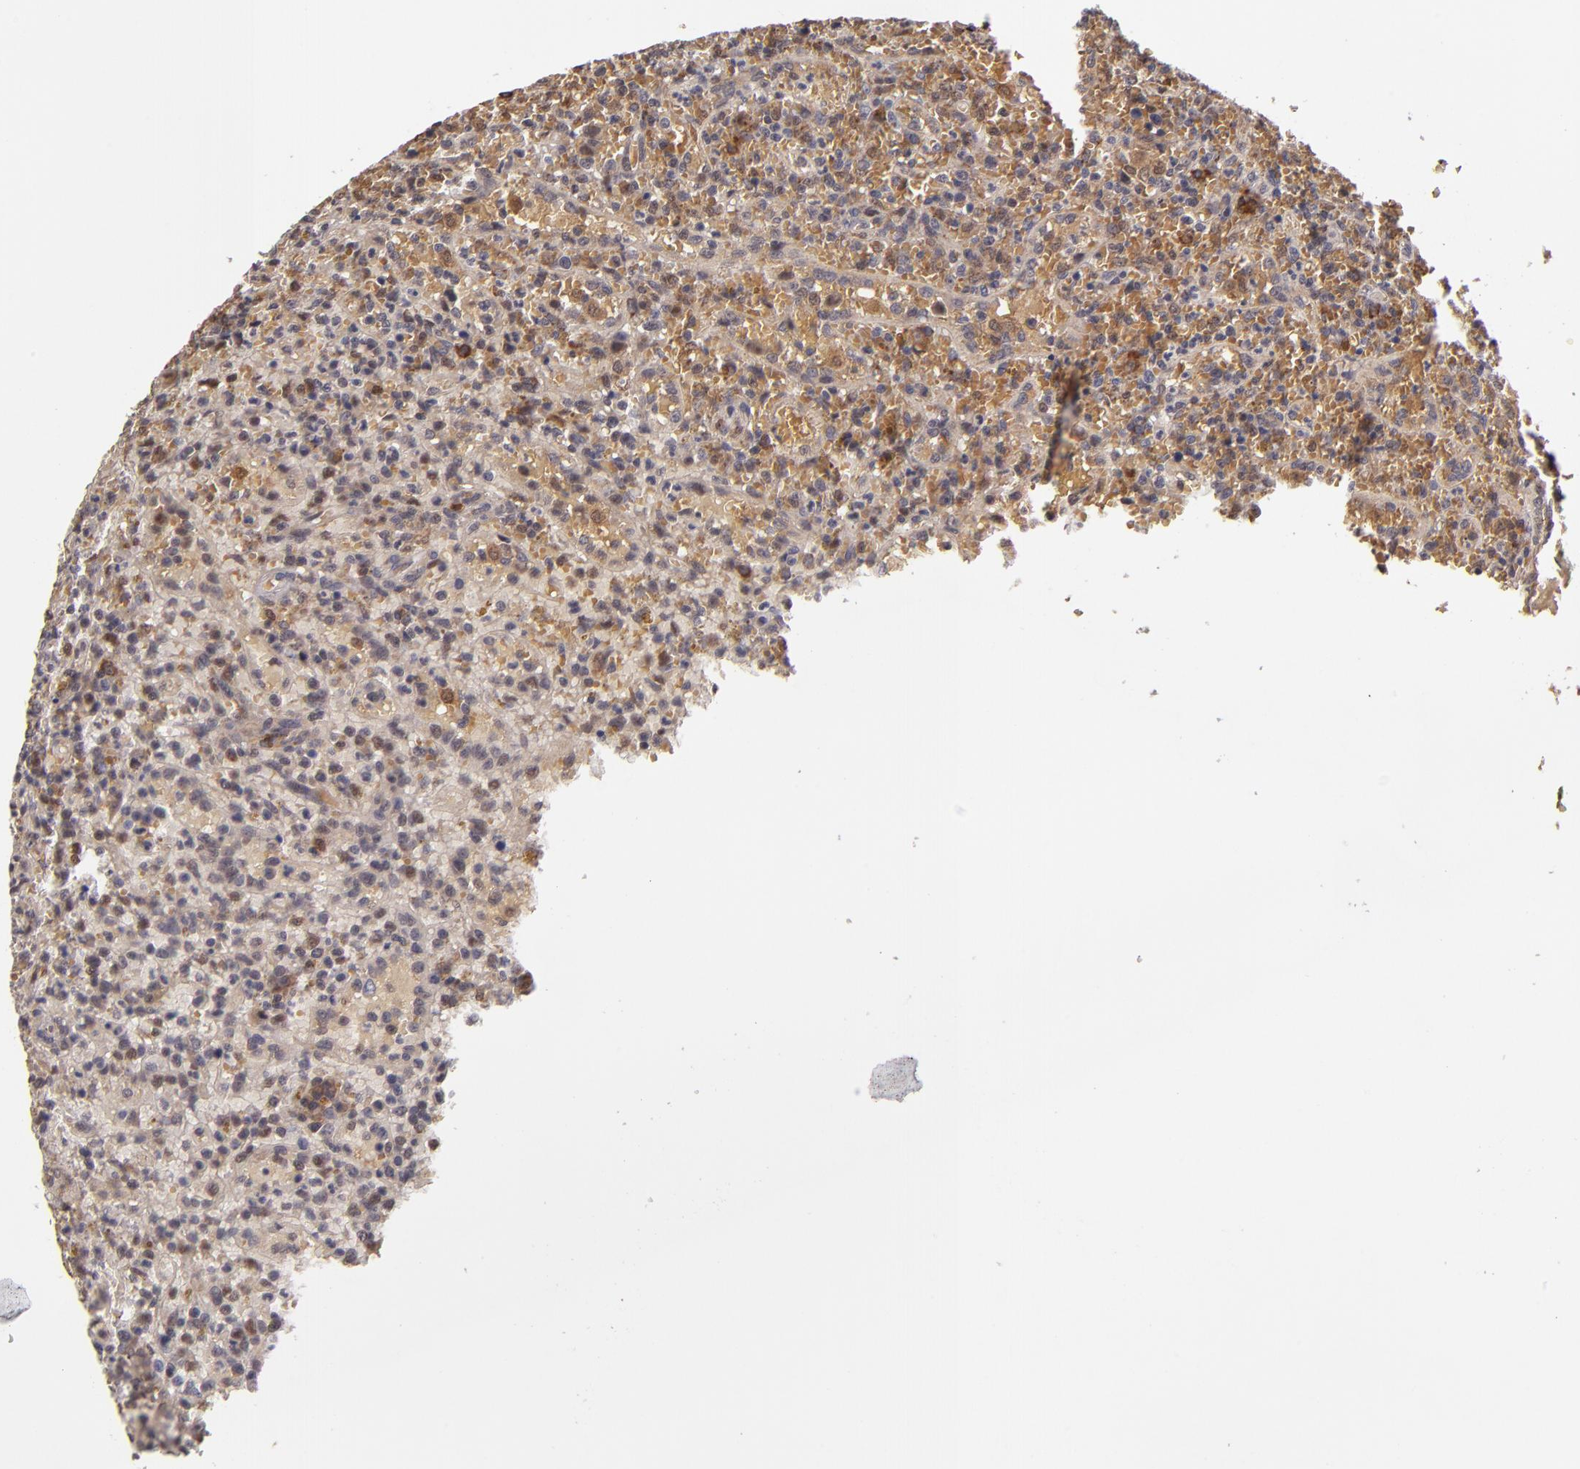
{"staining": {"intensity": "weak", "quantity": "25%-75%", "location": "cytoplasmic/membranous"}, "tissue": "lymphoma", "cell_type": "Tumor cells", "image_type": "cancer", "snomed": [{"axis": "morphology", "description": "Malignant lymphoma, non-Hodgkin's type, High grade"}, {"axis": "topography", "description": "Spleen"}, {"axis": "topography", "description": "Lymph node"}], "caption": "A photomicrograph showing weak cytoplasmic/membranous staining in about 25%-75% of tumor cells in malignant lymphoma, non-Hodgkin's type (high-grade), as visualized by brown immunohistochemical staining.", "gene": "CASP1", "patient": {"sex": "female", "age": 70}}